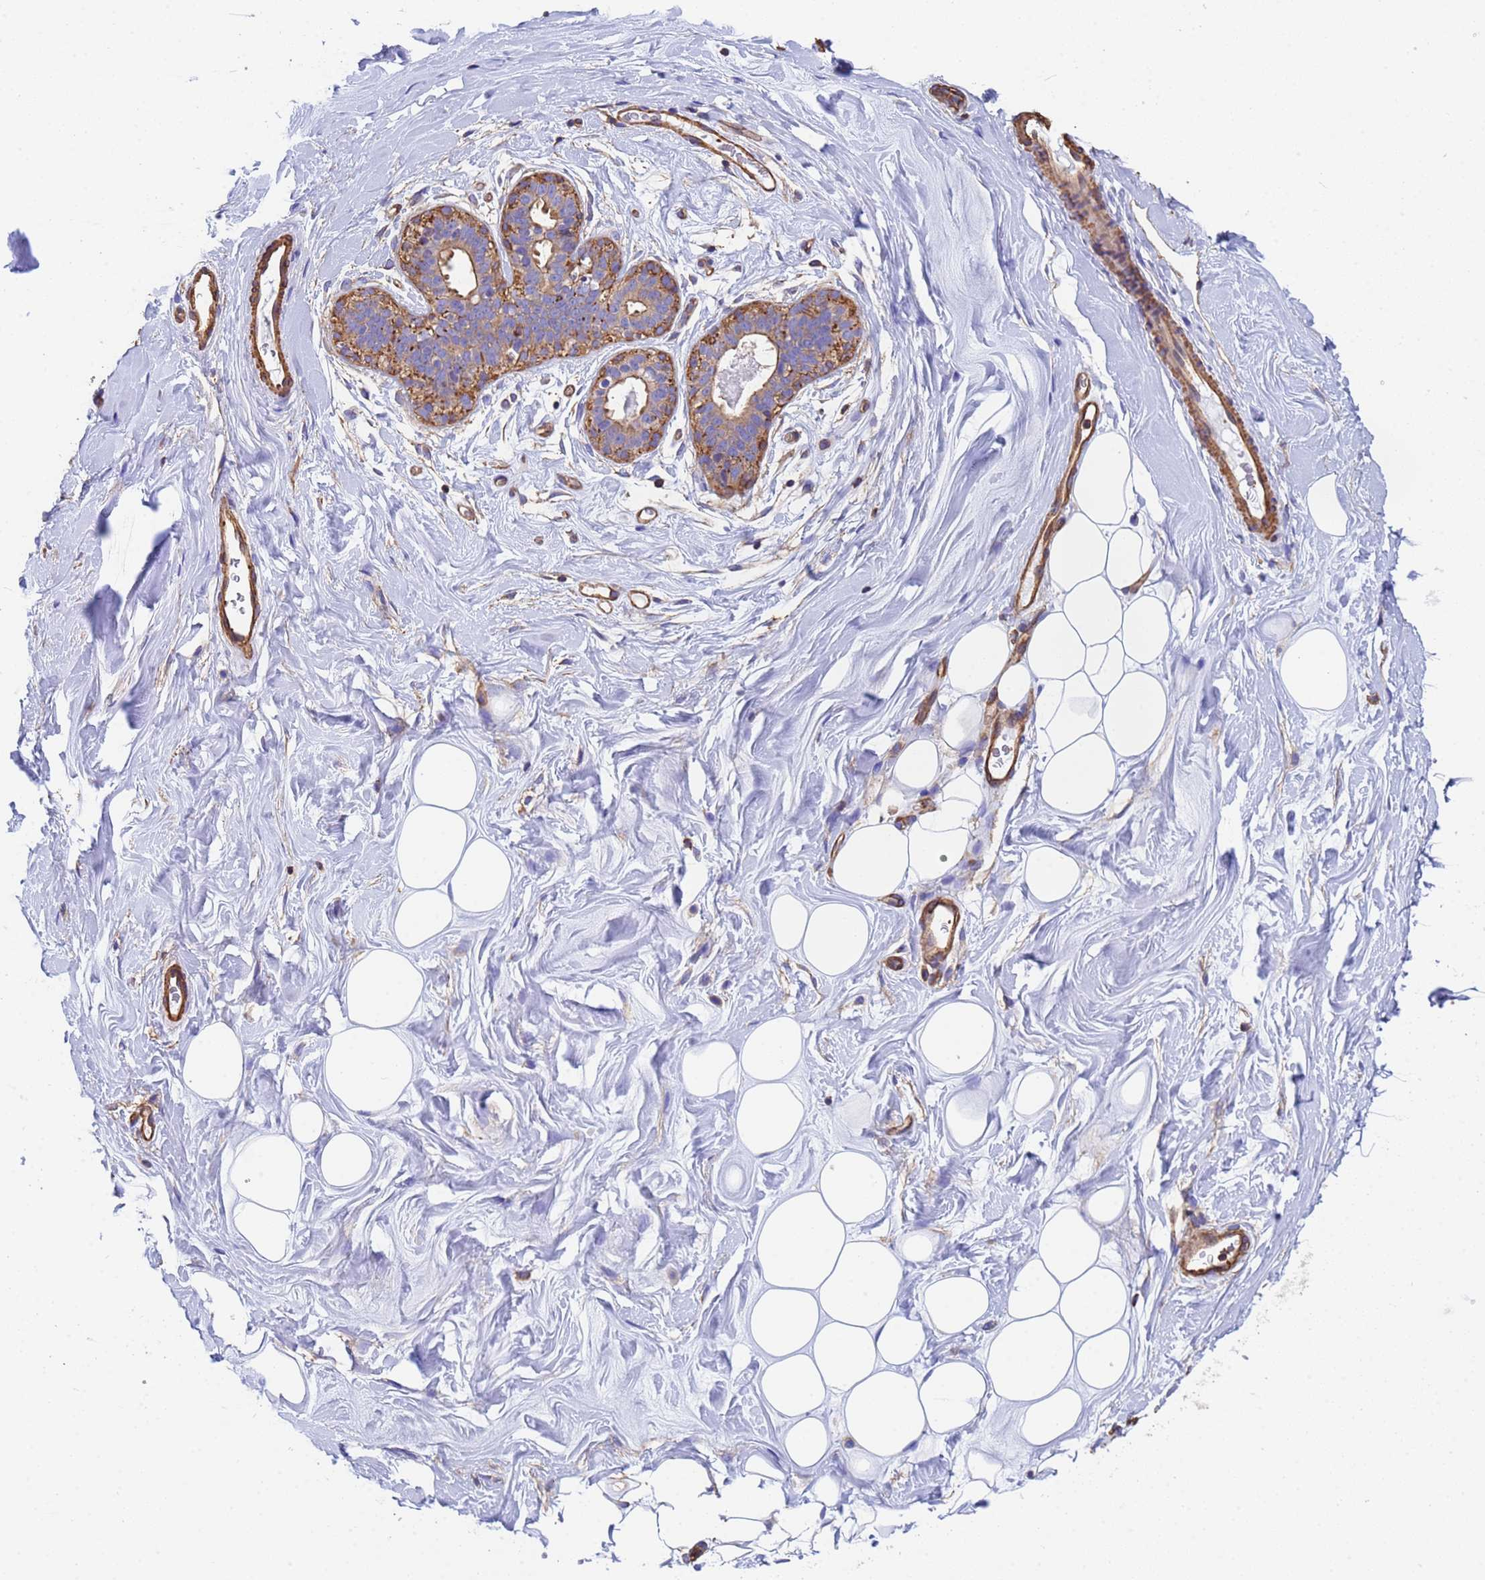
{"staining": {"intensity": "negative", "quantity": "none", "location": "none"}, "tissue": "adipose tissue", "cell_type": "Adipocytes", "image_type": "normal", "snomed": [{"axis": "morphology", "description": "Normal tissue, NOS"}, {"axis": "topography", "description": "Breast"}], "caption": "IHC photomicrograph of unremarkable human adipose tissue stained for a protein (brown), which exhibits no staining in adipocytes. Nuclei are stained in blue.", "gene": "MYL12A", "patient": {"sex": "female", "age": 26}}